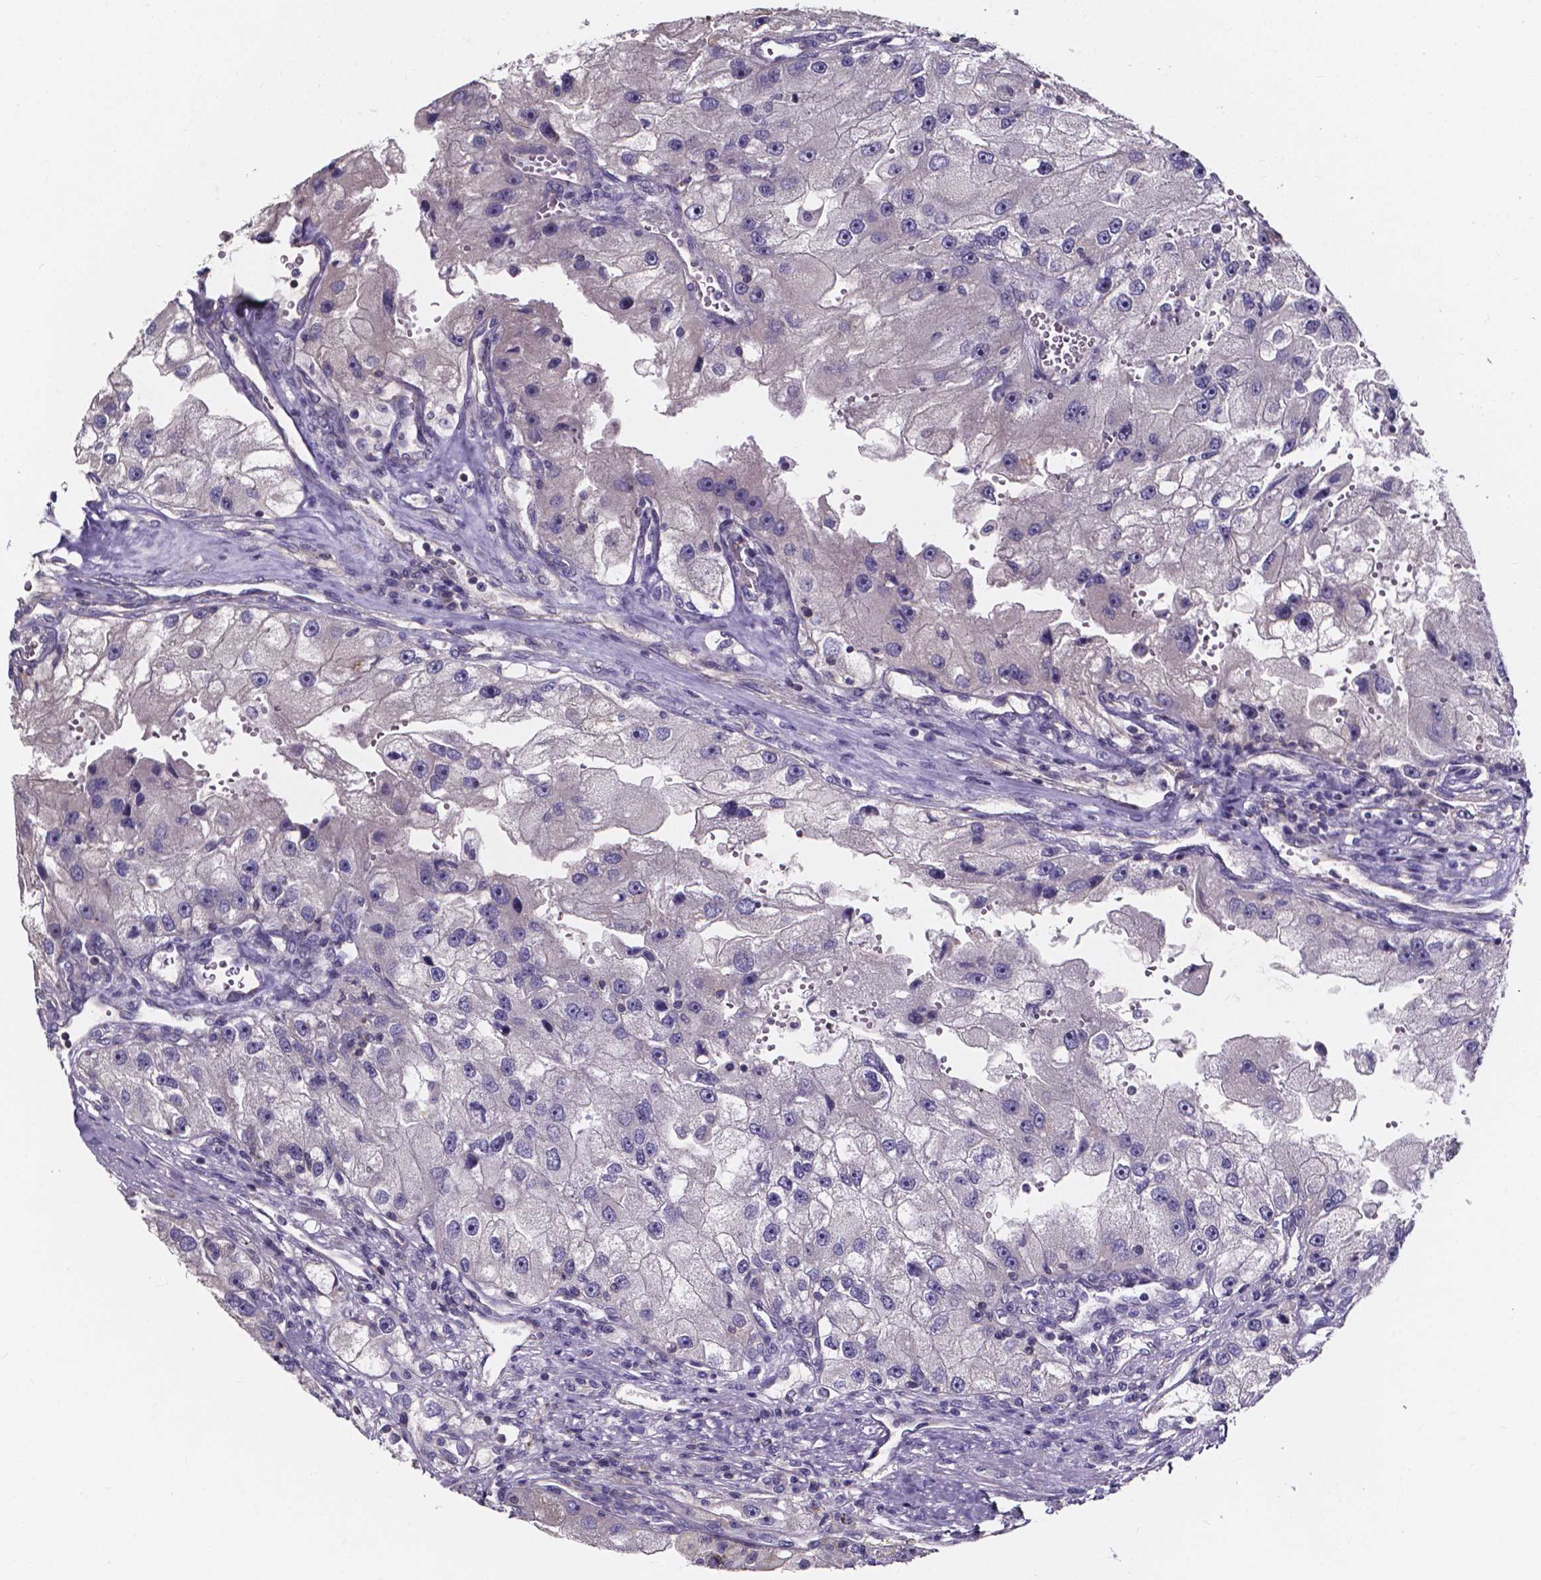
{"staining": {"intensity": "negative", "quantity": "none", "location": "none"}, "tissue": "renal cancer", "cell_type": "Tumor cells", "image_type": "cancer", "snomed": [{"axis": "morphology", "description": "Adenocarcinoma, NOS"}, {"axis": "topography", "description": "Kidney"}], "caption": "Tumor cells are negative for brown protein staining in adenocarcinoma (renal).", "gene": "THEMIS", "patient": {"sex": "male", "age": 63}}